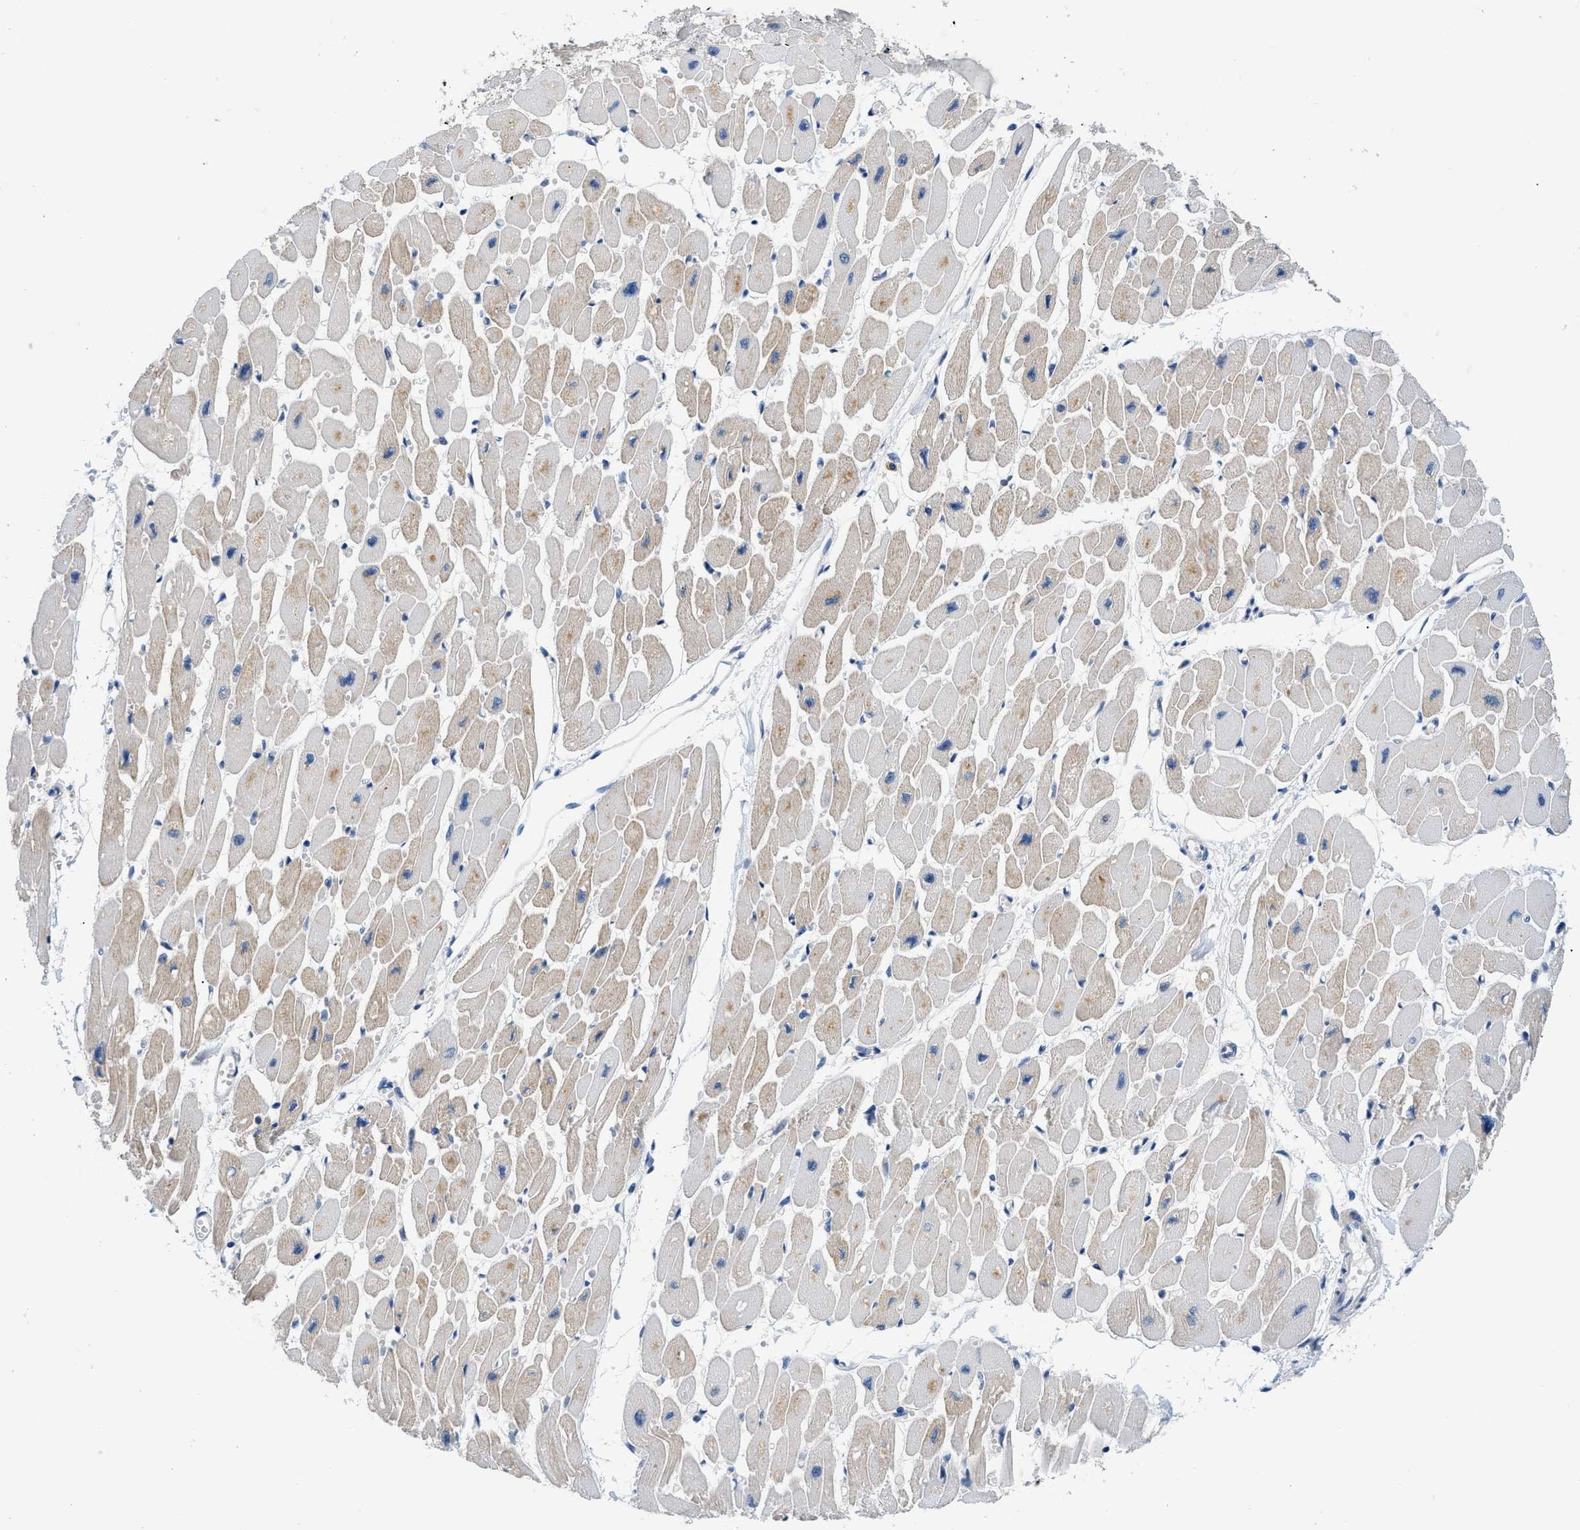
{"staining": {"intensity": "weak", "quantity": "25%-75%", "location": "cytoplasmic/membranous"}, "tissue": "heart muscle", "cell_type": "Cardiomyocytes", "image_type": "normal", "snomed": [{"axis": "morphology", "description": "Normal tissue, NOS"}, {"axis": "topography", "description": "Heart"}], "caption": "Cardiomyocytes demonstrate low levels of weak cytoplasmic/membranous expression in about 25%-75% of cells in benign heart muscle.", "gene": "FDCSP", "patient": {"sex": "female", "age": 54}}